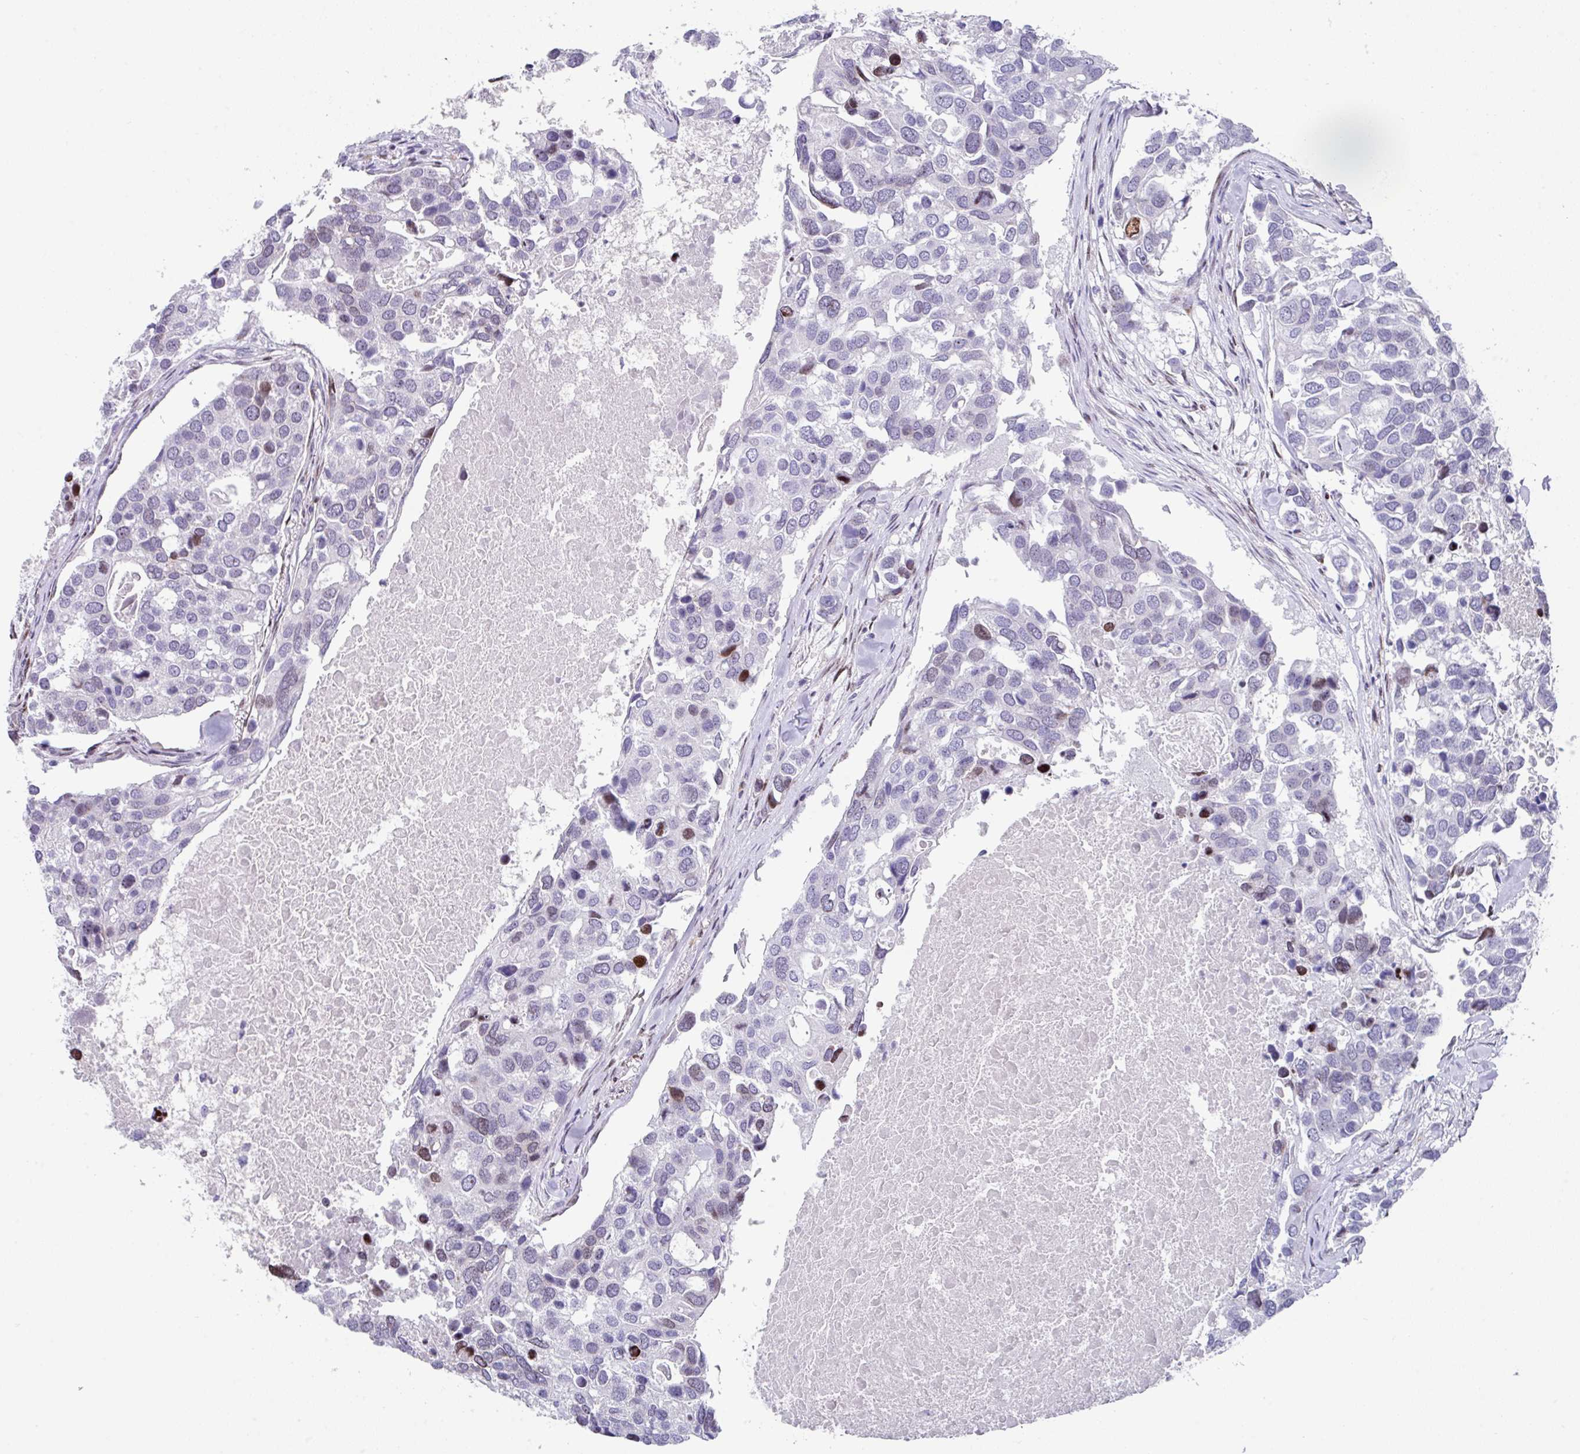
{"staining": {"intensity": "moderate", "quantity": "<25%", "location": "nuclear"}, "tissue": "breast cancer", "cell_type": "Tumor cells", "image_type": "cancer", "snomed": [{"axis": "morphology", "description": "Duct carcinoma"}, {"axis": "topography", "description": "Breast"}], "caption": "Immunohistochemistry (DAB) staining of breast cancer (invasive ductal carcinoma) reveals moderate nuclear protein positivity in about <25% of tumor cells.", "gene": "TCF3", "patient": {"sex": "female", "age": 83}}